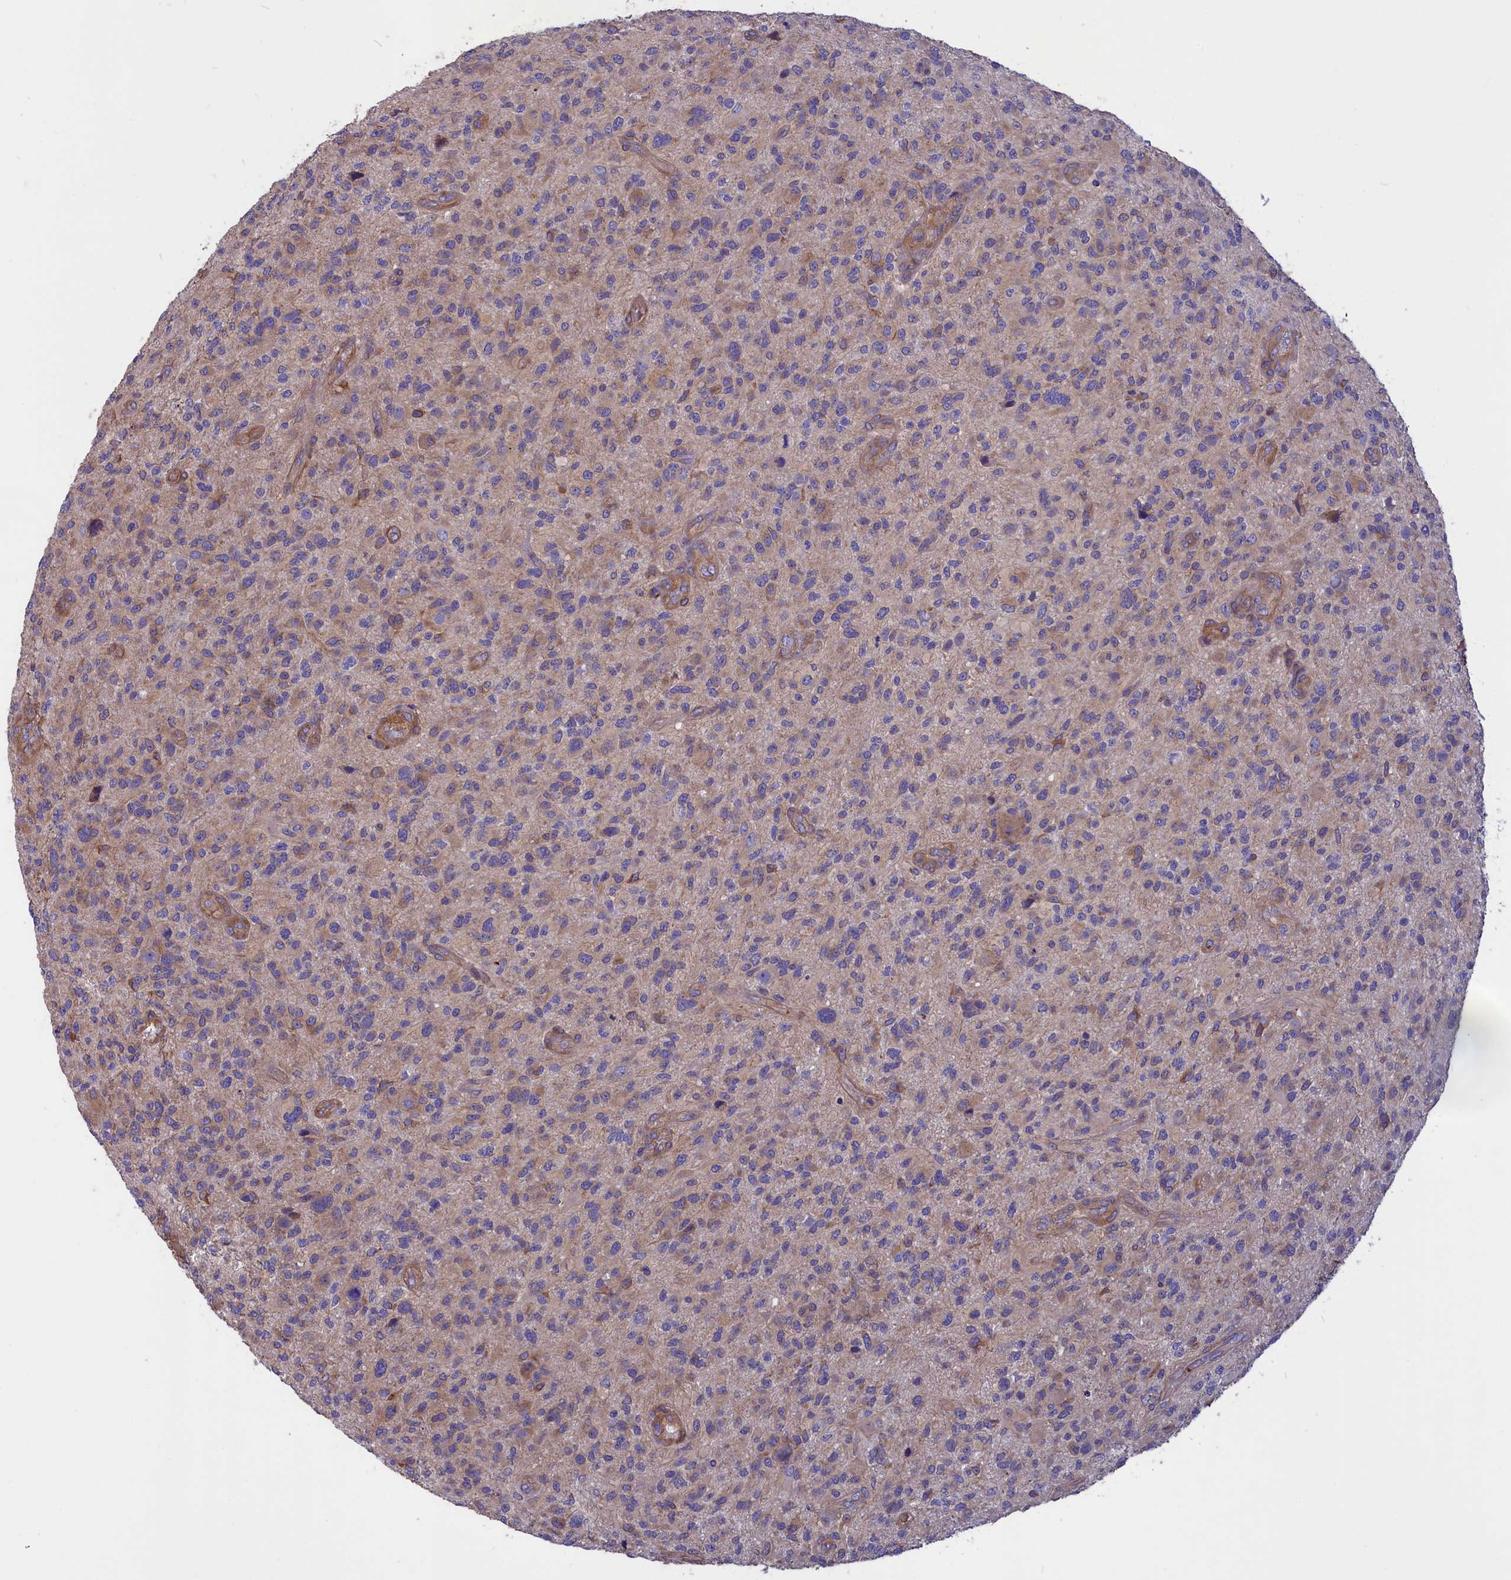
{"staining": {"intensity": "weak", "quantity": "25%-75%", "location": "cytoplasmic/membranous"}, "tissue": "glioma", "cell_type": "Tumor cells", "image_type": "cancer", "snomed": [{"axis": "morphology", "description": "Glioma, malignant, High grade"}, {"axis": "topography", "description": "Brain"}], "caption": "Malignant glioma (high-grade) stained for a protein shows weak cytoplasmic/membranous positivity in tumor cells.", "gene": "AMDHD2", "patient": {"sex": "male", "age": 47}}